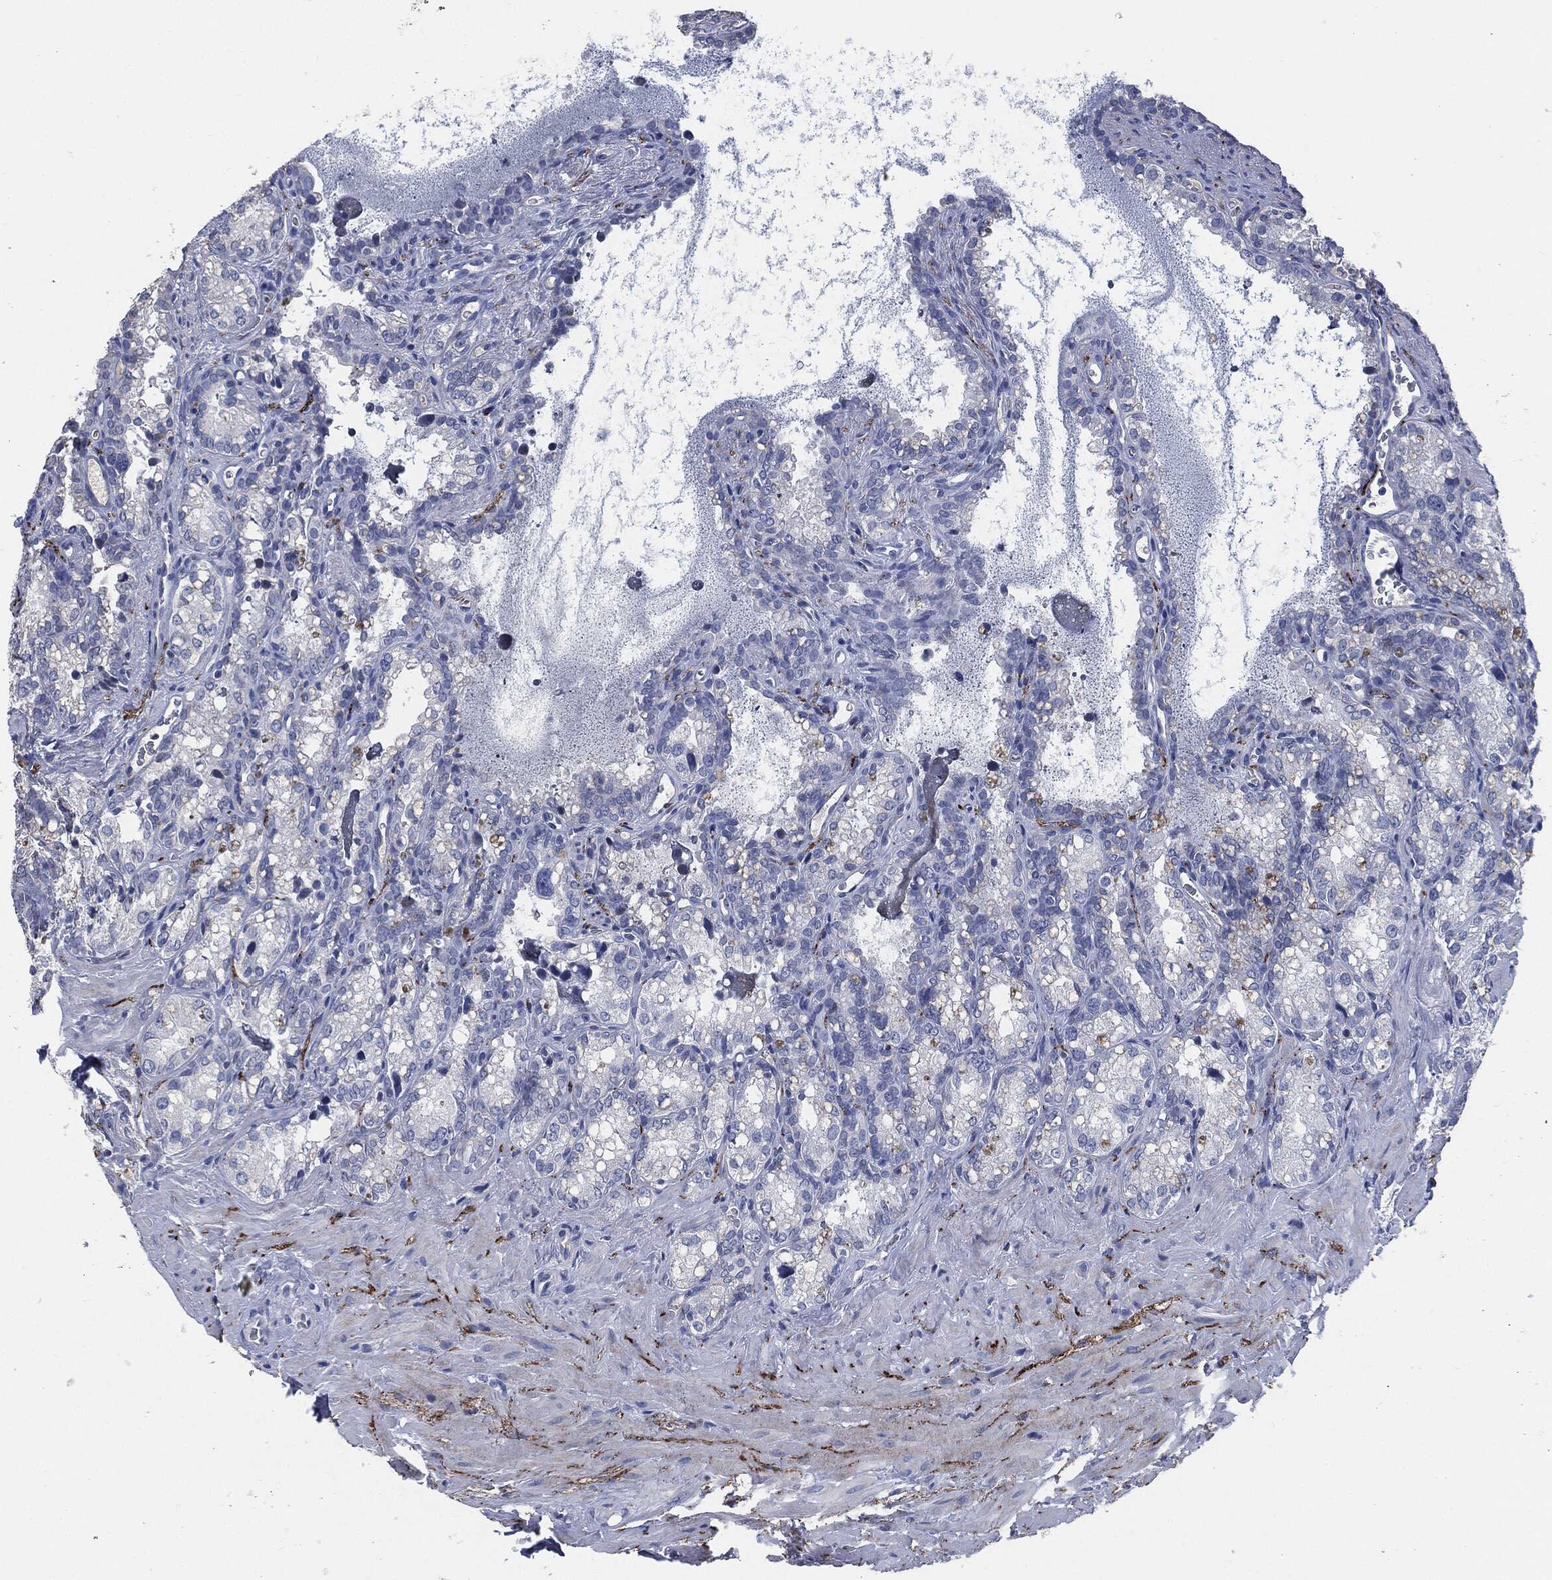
{"staining": {"intensity": "negative", "quantity": "none", "location": "none"}, "tissue": "seminal vesicle", "cell_type": "Glandular cells", "image_type": "normal", "snomed": [{"axis": "morphology", "description": "Normal tissue, NOS"}, {"axis": "topography", "description": "Seminal veicle"}], "caption": "This is an immunohistochemistry image of unremarkable human seminal vesicle. There is no positivity in glandular cells.", "gene": "CD27", "patient": {"sex": "male", "age": 68}}